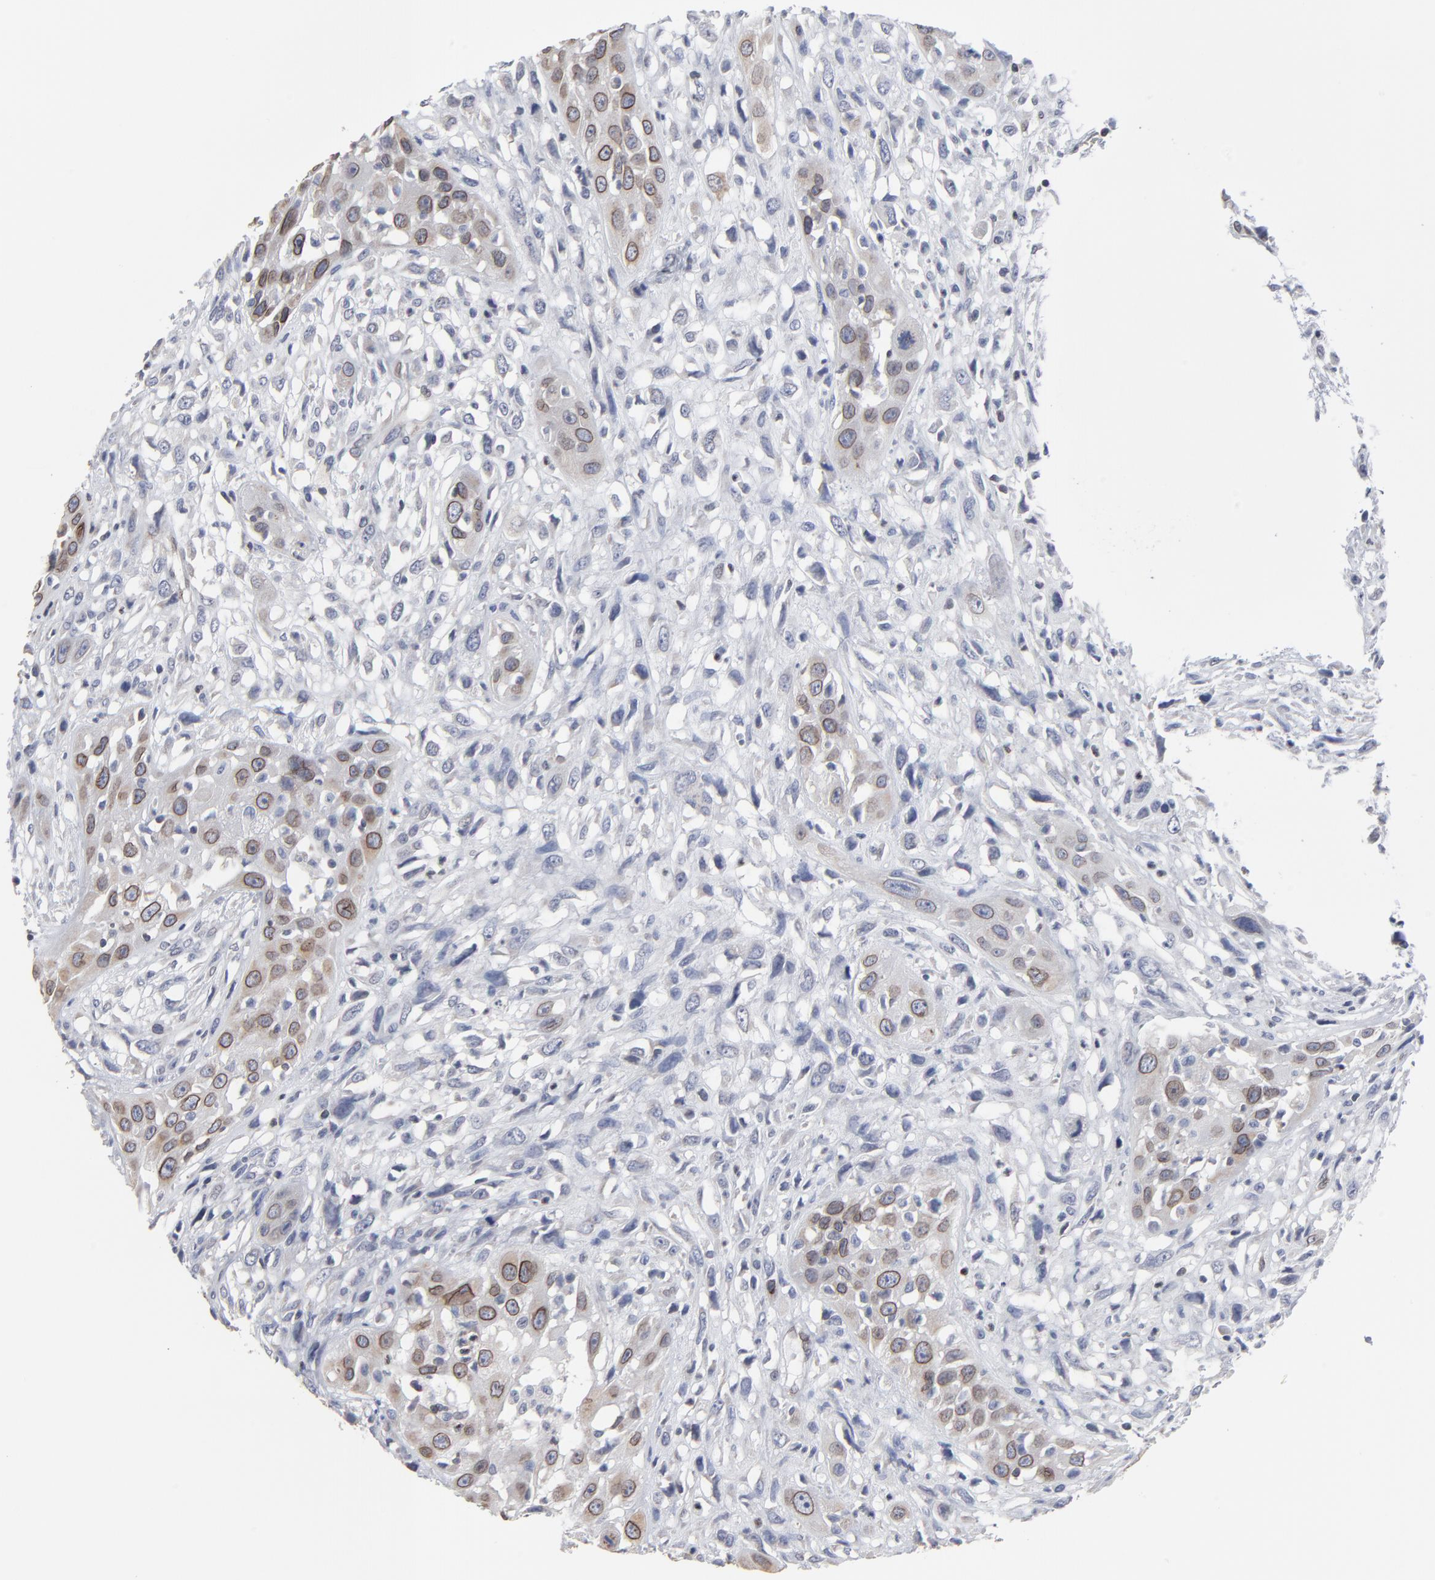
{"staining": {"intensity": "moderate", "quantity": ">75%", "location": "cytoplasmic/membranous,nuclear"}, "tissue": "head and neck cancer", "cell_type": "Tumor cells", "image_type": "cancer", "snomed": [{"axis": "morphology", "description": "Necrosis, NOS"}, {"axis": "morphology", "description": "Neoplasm, malignant, NOS"}, {"axis": "topography", "description": "Salivary gland"}, {"axis": "topography", "description": "Head-Neck"}], "caption": "High-magnification brightfield microscopy of malignant neoplasm (head and neck) stained with DAB (3,3'-diaminobenzidine) (brown) and counterstained with hematoxylin (blue). tumor cells exhibit moderate cytoplasmic/membranous and nuclear staining is seen in approximately>75% of cells.", "gene": "SYNE2", "patient": {"sex": "male", "age": 43}}